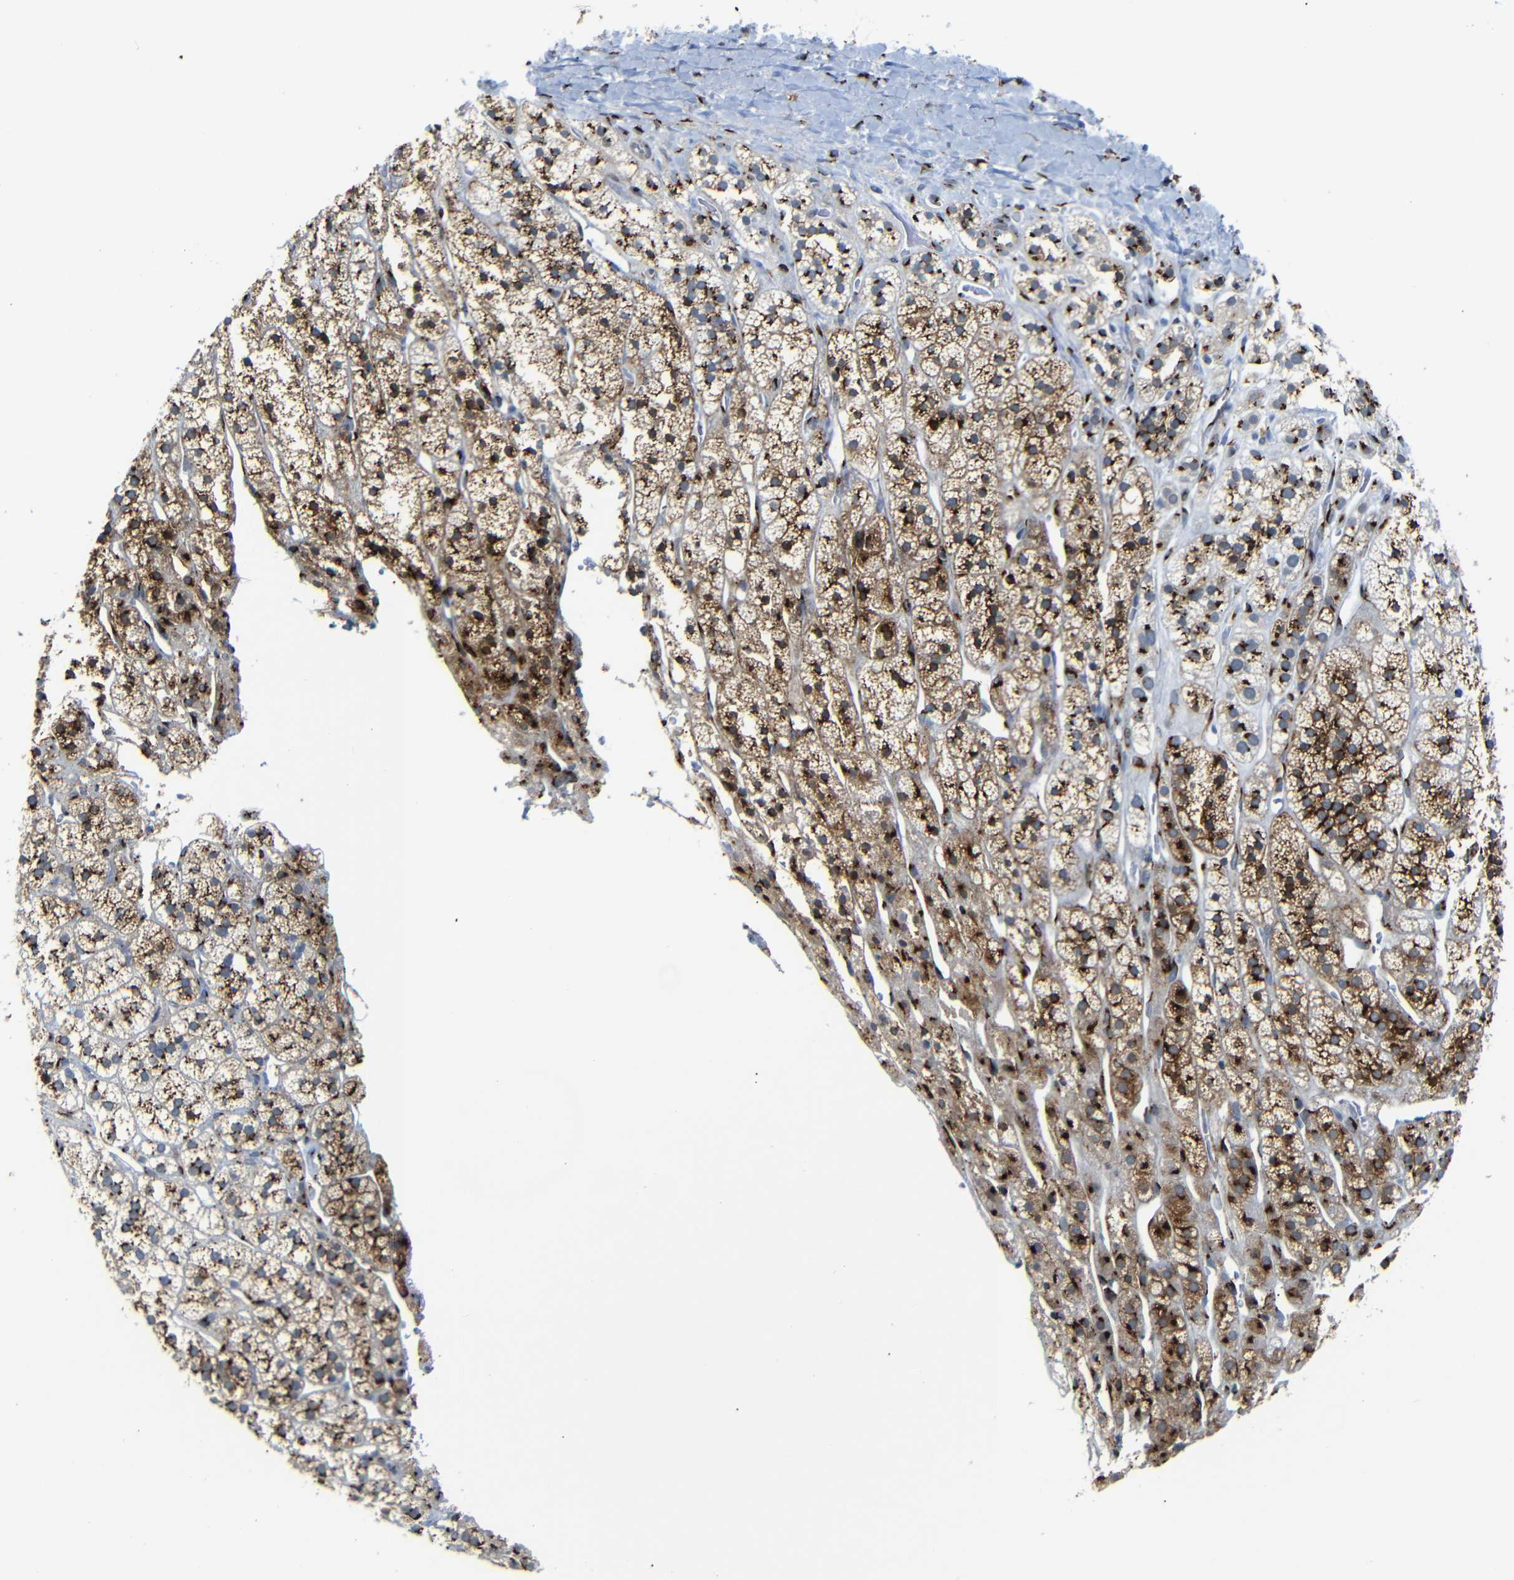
{"staining": {"intensity": "strong", "quantity": ">75%", "location": "cytoplasmic/membranous"}, "tissue": "adrenal gland", "cell_type": "Glandular cells", "image_type": "normal", "snomed": [{"axis": "morphology", "description": "Normal tissue, NOS"}, {"axis": "topography", "description": "Adrenal gland"}], "caption": "Brown immunohistochemical staining in normal adrenal gland shows strong cytoplasmic/membranous expression in about >75% of glandular cells.", "gene": "TGOLN2", "patient": {"sex": "male", "age": 56}}